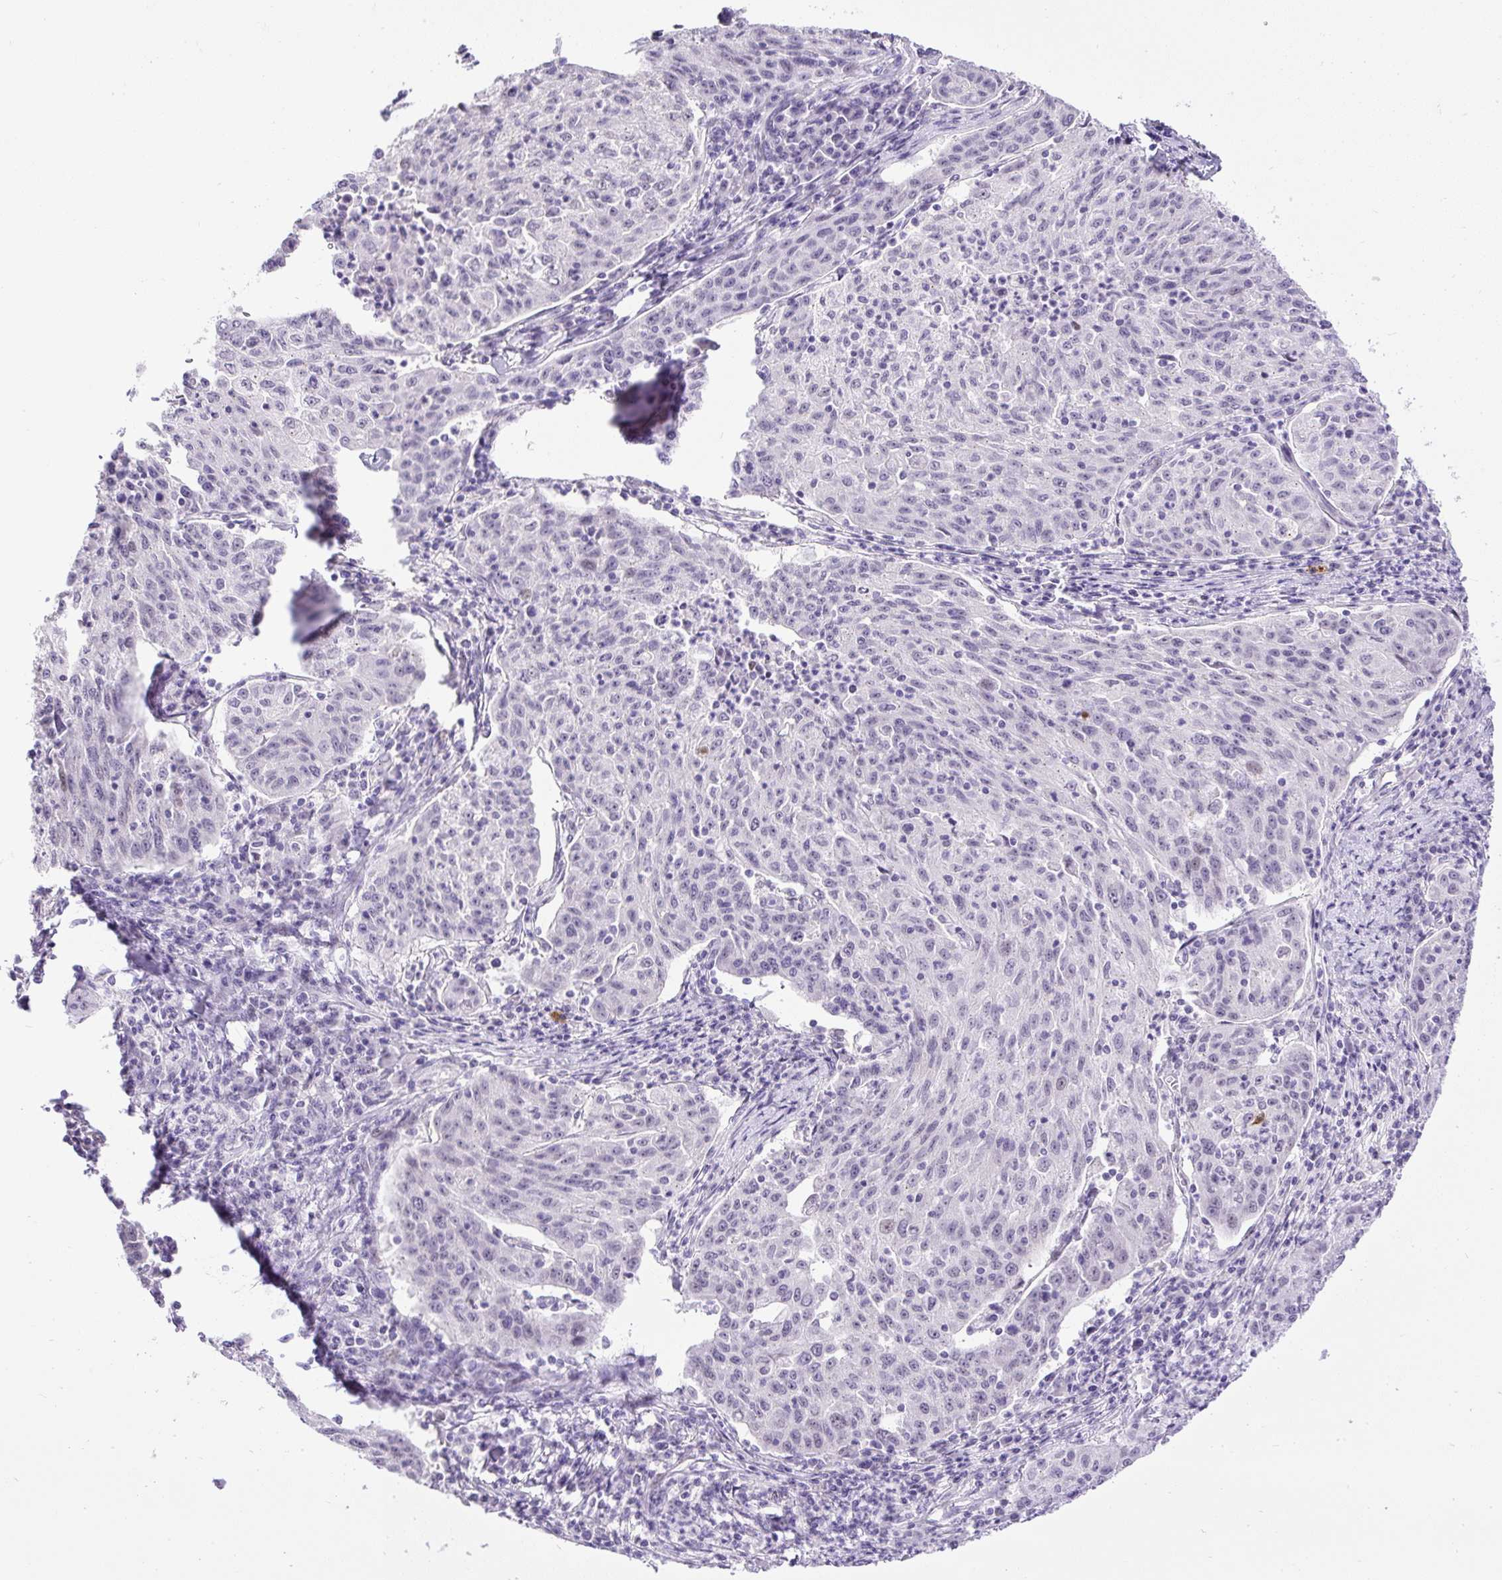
{"staining": {"intensity": "negative", "quantity": "none", "location": "none"}, "tissue": "lung cancer", "cell_type": "Tumor cells", "image_type": "cancer", "snomed": [{"axis": "morphology", "description": "Squamous cell carcinoma, NOS"}, {"axis": "morphology", "description": "Squamous cell carcinoma, metastatic, NOS"}, {"axis": "topography", "description": "Bronchus"}, {"axis": "topography", "description": "Lung"}], "caption": "A high-resolution micrograph shows IHC staining of lung cancer (metastatic squamous cell carcinoma), which shows no significant staining in tumor cells.", "gene": "WNT10B", "patient": {"sex": "male", "age": 62}}